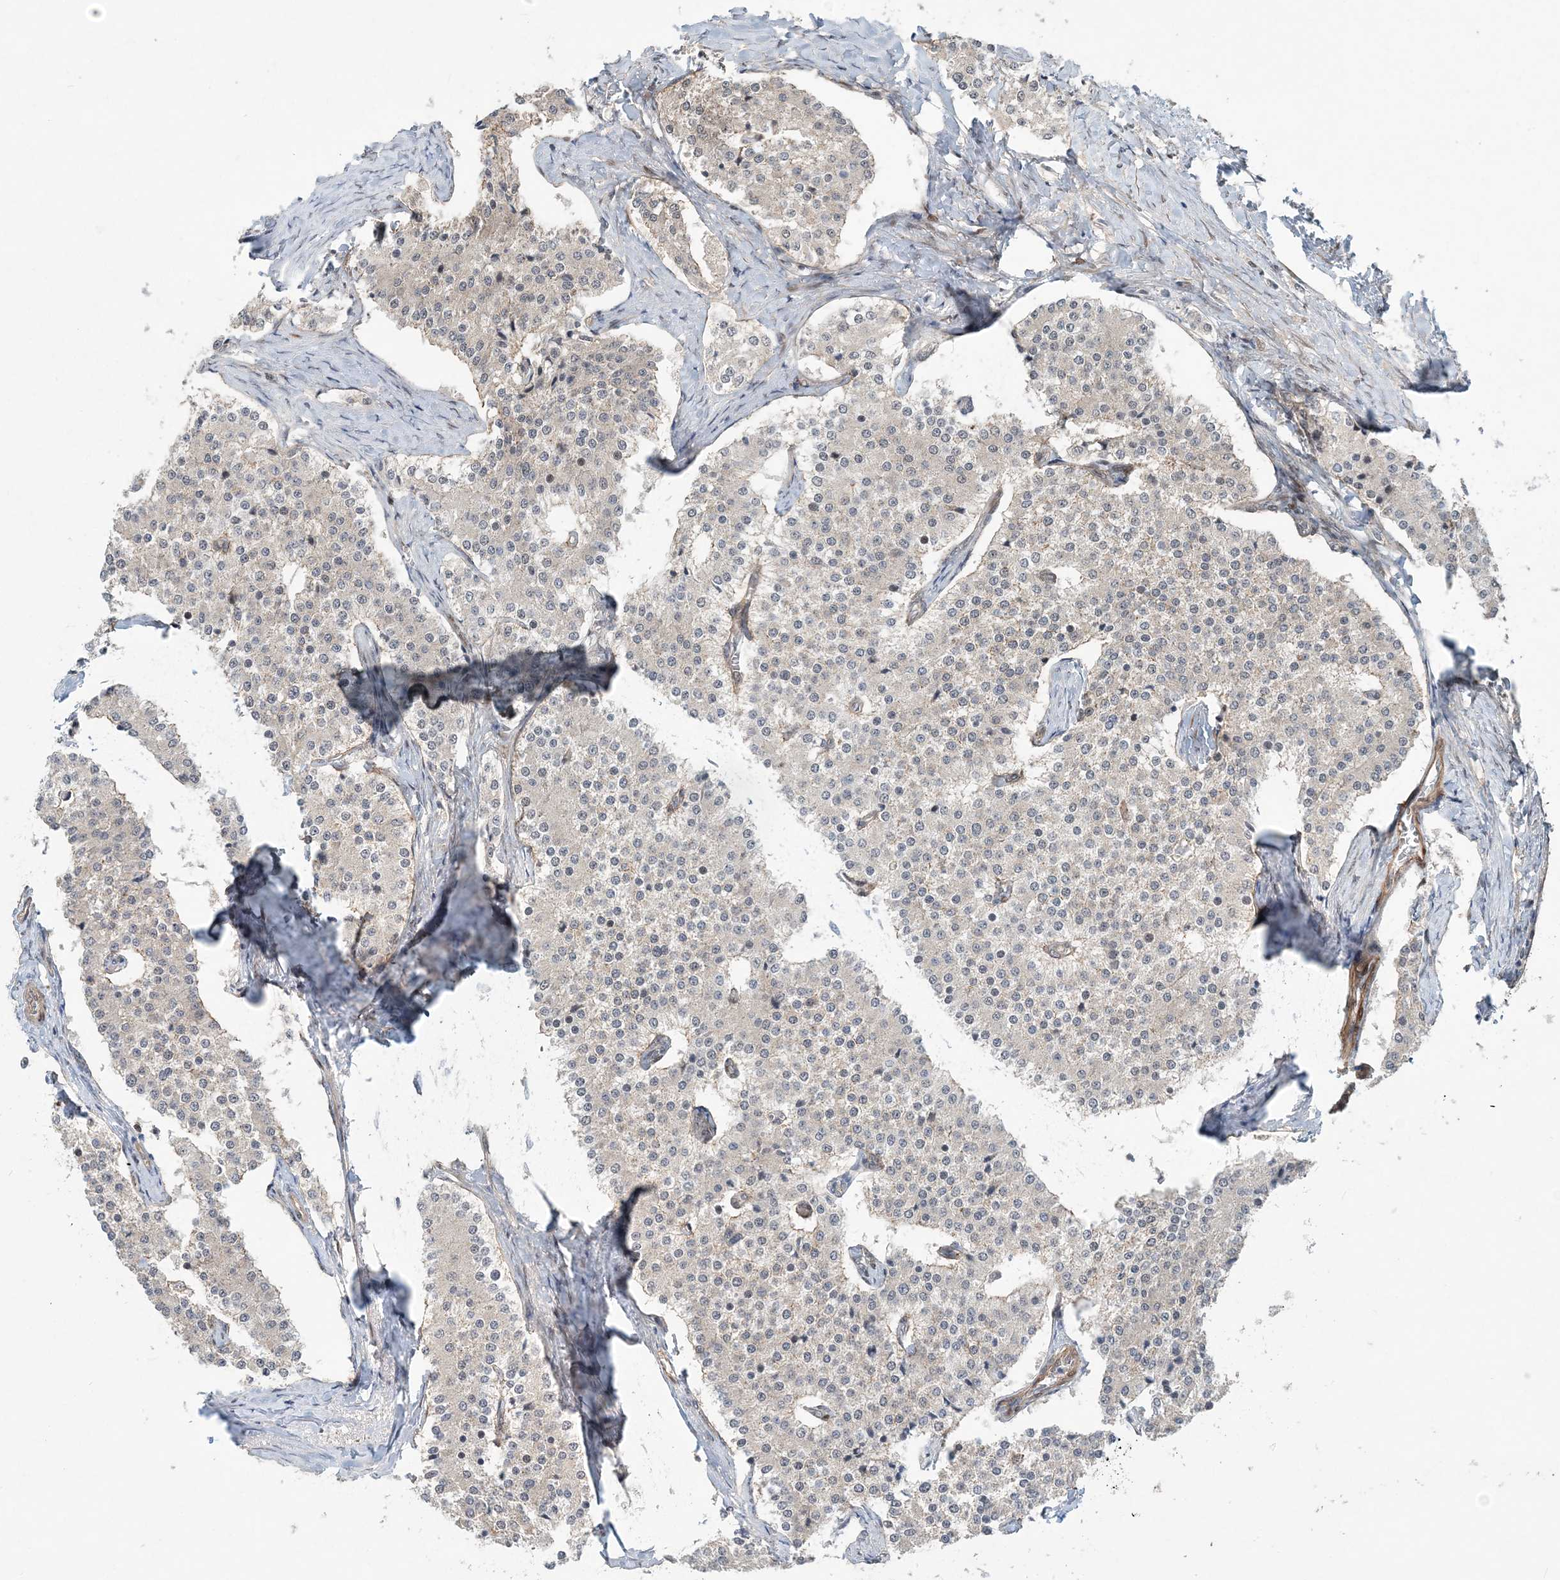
{"staining": {"intensity": "negative", "quantity": "none", "location": "none"}, "tissue": "carcinoid", "cell_type": "Tumor cells", "image_type": "cancer", "snomed": [{"axis": "morphology", "description": "Carcinoid, malignant, NOS"}, {"axis": "topography", "description": "Colon"}], "caption": "Immunohistochemistry (IHC) photomicrograph of neoplastic tissue: human carcinoid stained with DAB reveals no significant protein staining in tumor cells.", "gene": "GEMIN5", "patient": {"sex": "female", "age": 52}}